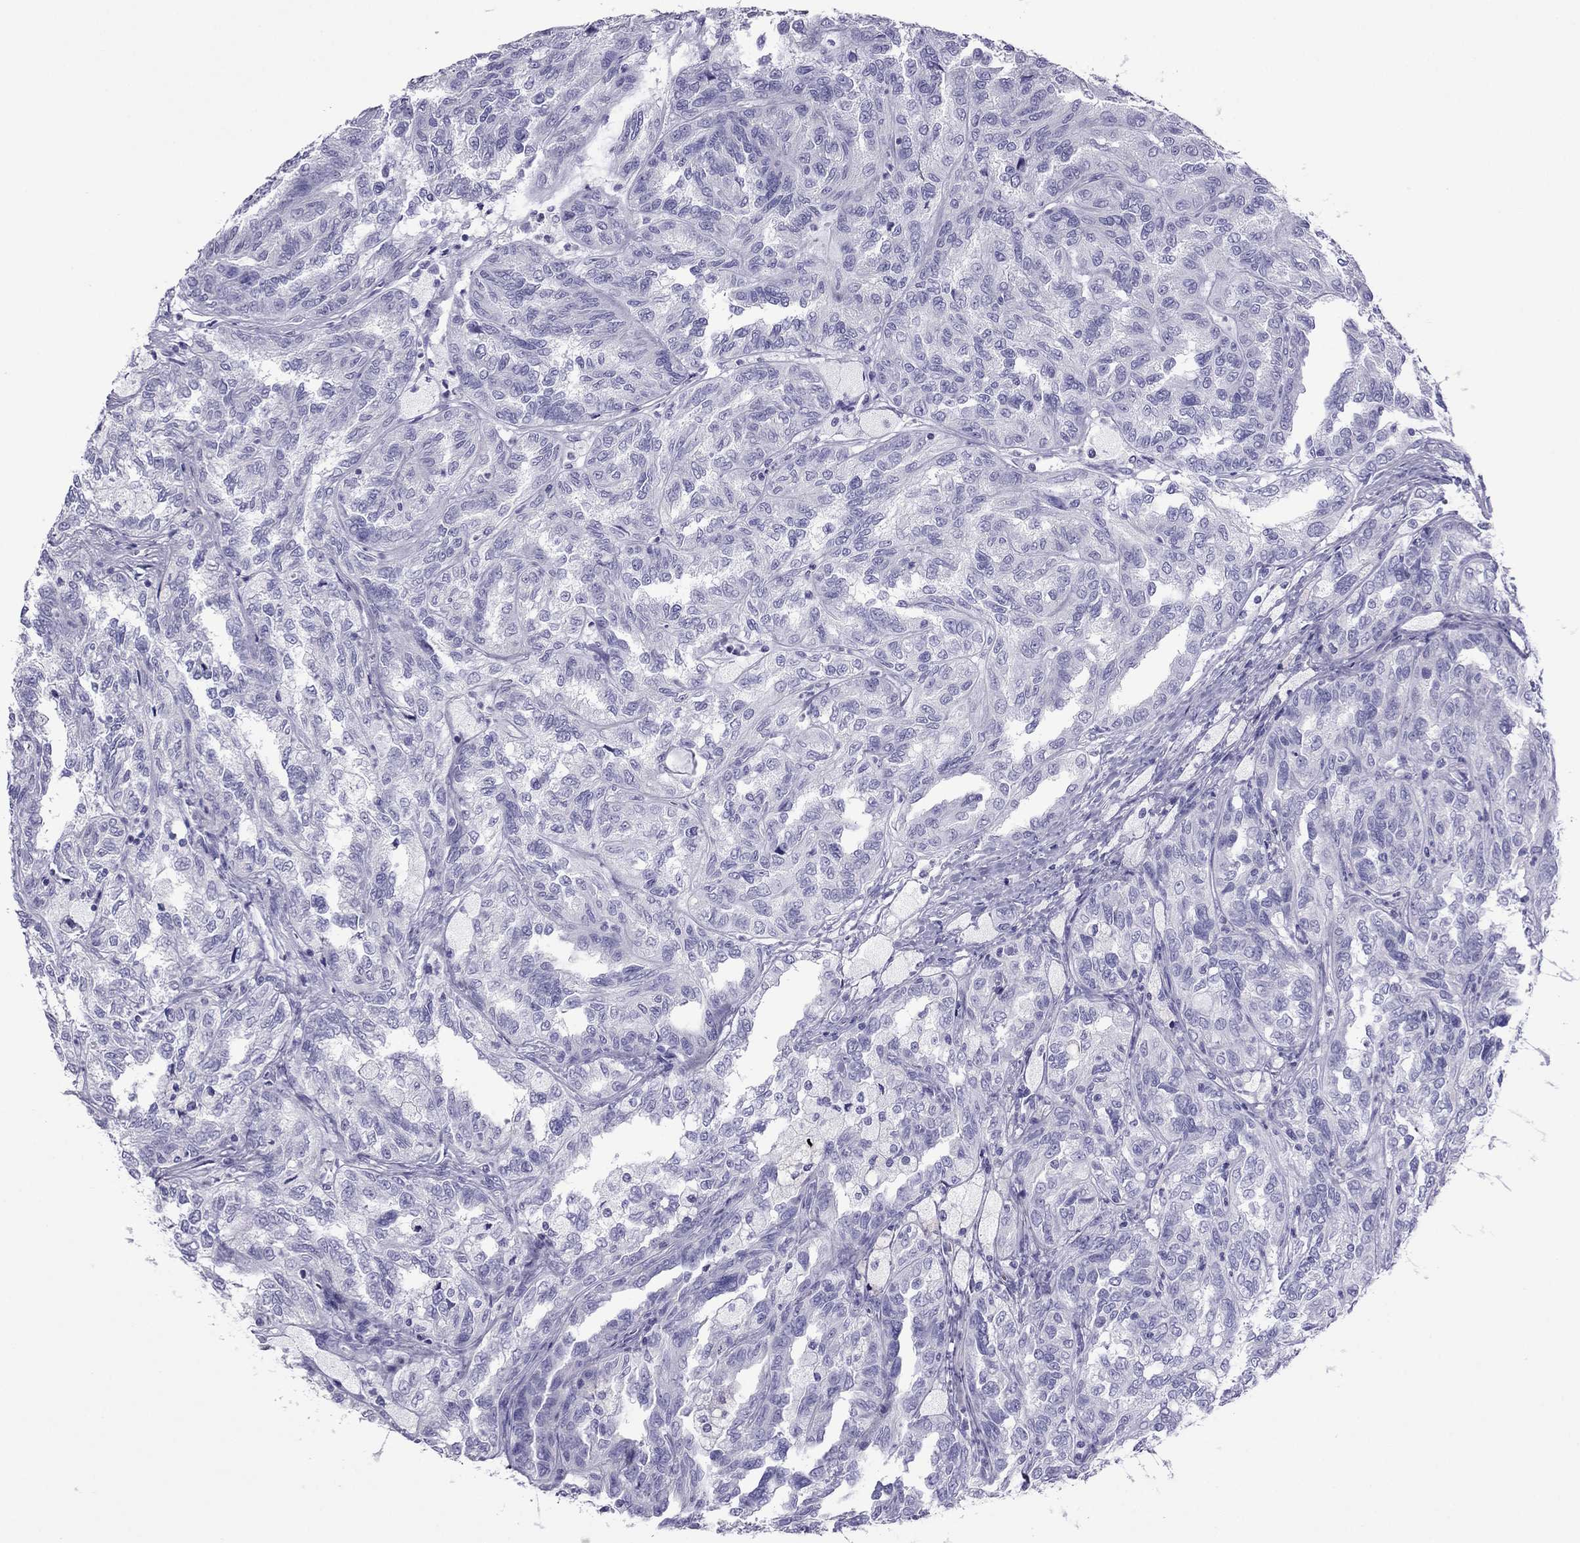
{"staining": {"intensity": "negative", "quantity": "none", "location": "none"}, "tissue": "renal cancer", "cell_type": "Tumor cells", "image_type": "cancer", "snomed": [{"axis": "morphology", "description": "Adenocarcinoma, NOS"}, {"axis": "topography", "description": "Kidney"}], "caption": "The photomicrograph exhibits no staining of tumor cells in renal adenocarcinoma.", "gene": "MYL11", "patient": {"sex": "male", "age": 79}}